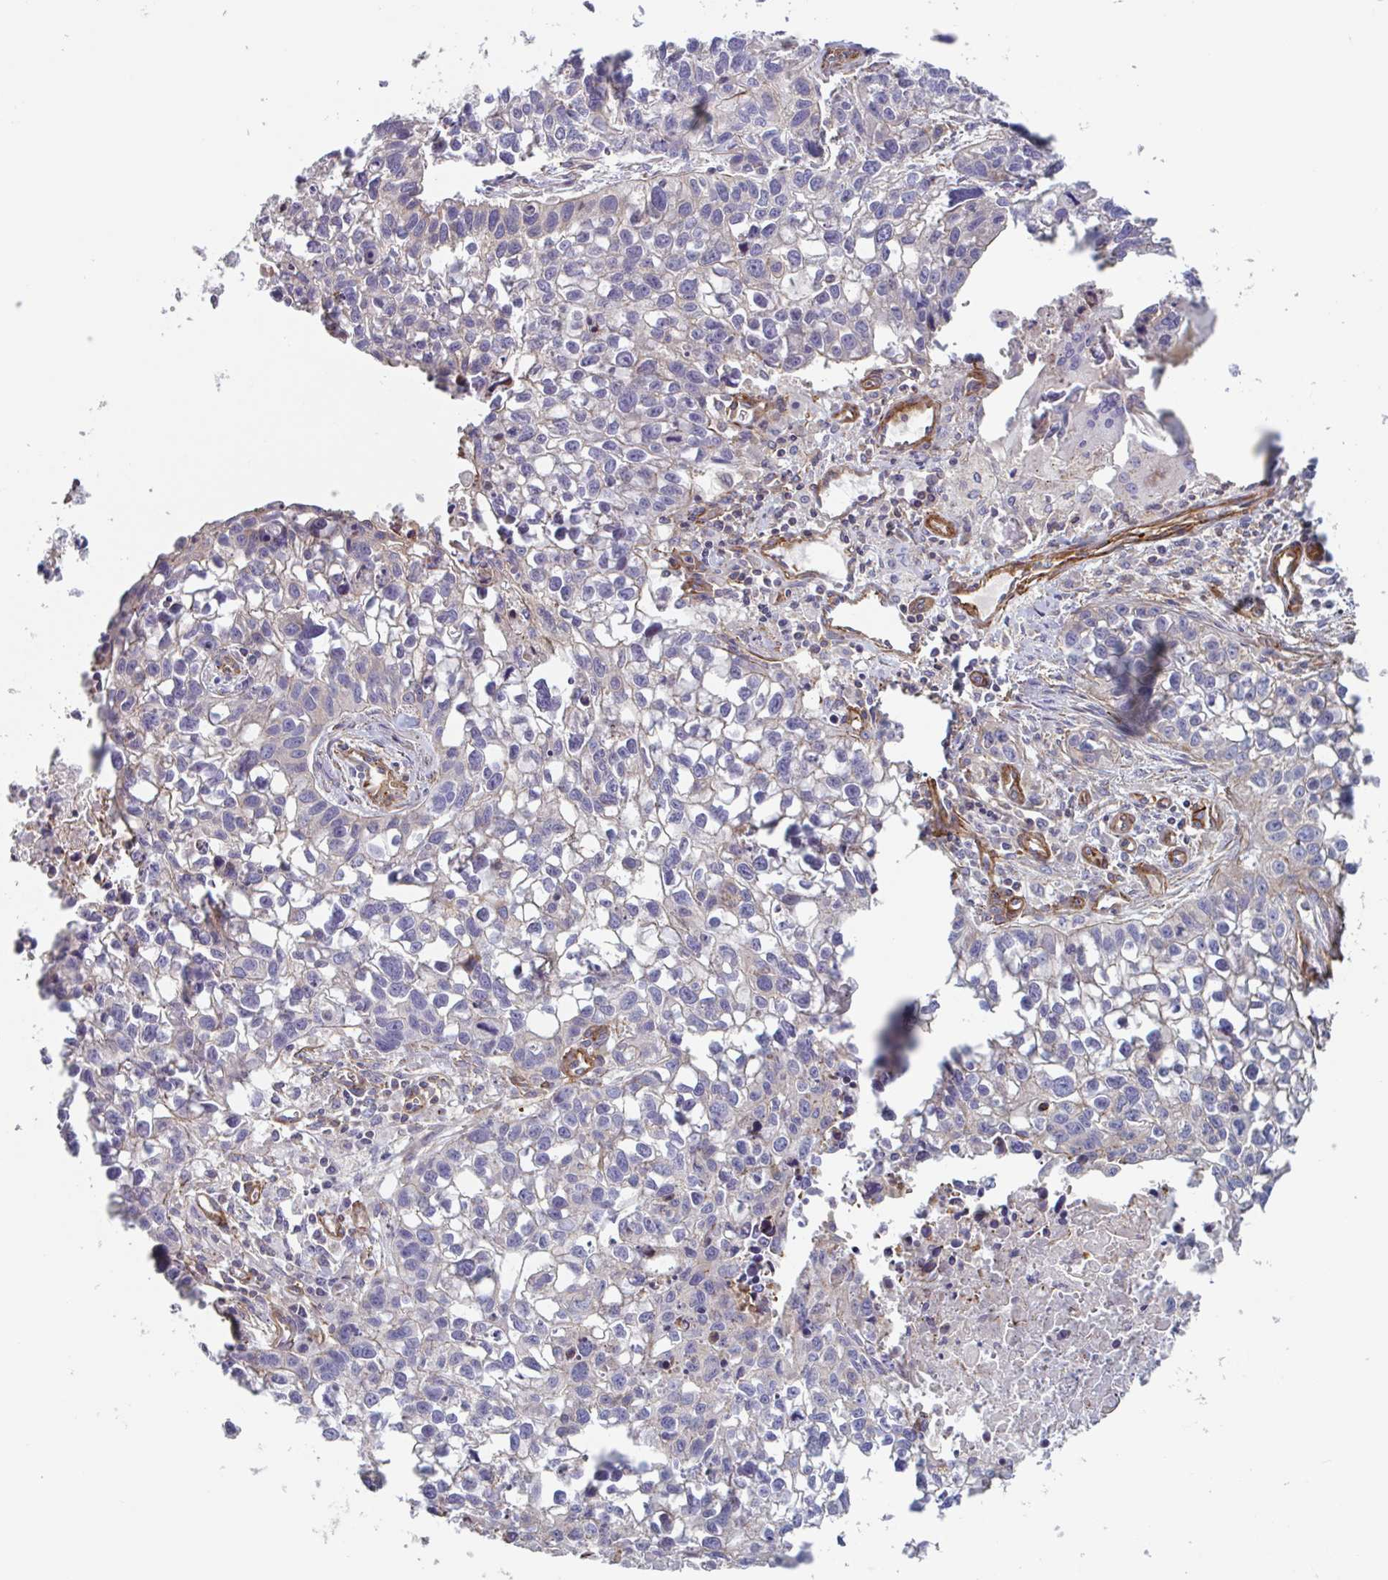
{"staining": {"intensity": "negative", "quantity": "none", "location": "none"}, "tissue": "lung cancer", "cell_type": "Tumor cells", "image_type": "cancer", "snomed": [{"axis": "morphology", "description": "Squamous cell carcinoma, NOS"}, {"axis": "topography", "description": "Lung"}], "caption": "Immunohistochemistry (IHC) of lung cancer displays no staining in tumor cells.", "gene": "SHISA7", "patient": {"sex": "male", "age": 74}}